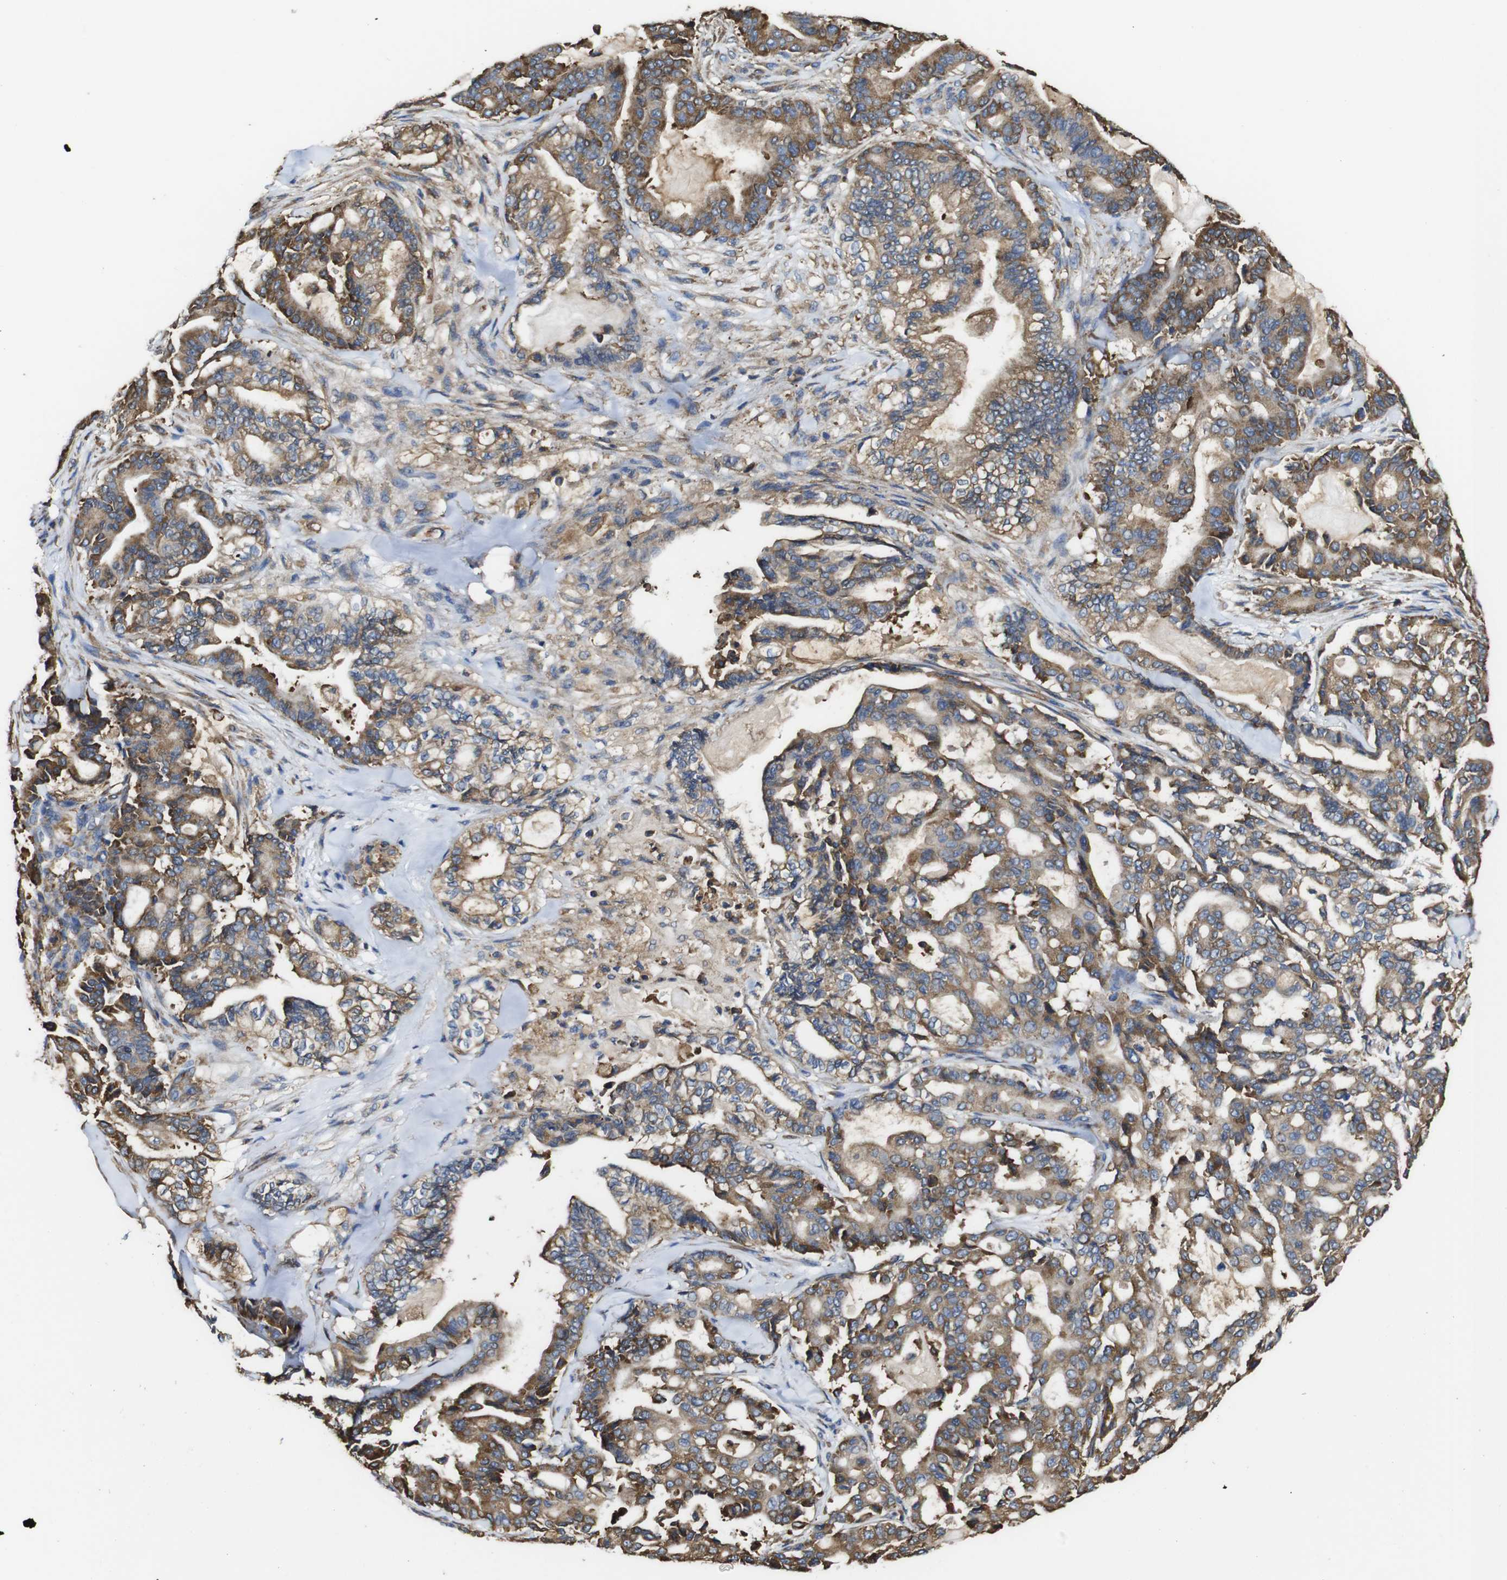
{"staining": {"intensity": "moderate", "quantity": ">75%", "location": "cytoplasmic/membranous"}, "tissue": "pancreatic cancer", "cell_type": "Tumor cells", "image_type": "cancer", "snomed": [{"axis": "morphology", "description": "Adenocarcinoma, NOS"}, {"axis": "topography", "description": "Pancreas"}], "caption": "A histopathology image showing moderate cytoplasmic/membranous positivity in approximately >75% of tumor cells in pancreatic cancer (adenocarcinoma), as visualized by brown immunohistochemical staining.", "gene": "PPIB", "patient": {"sex": "male", "age": 63}}